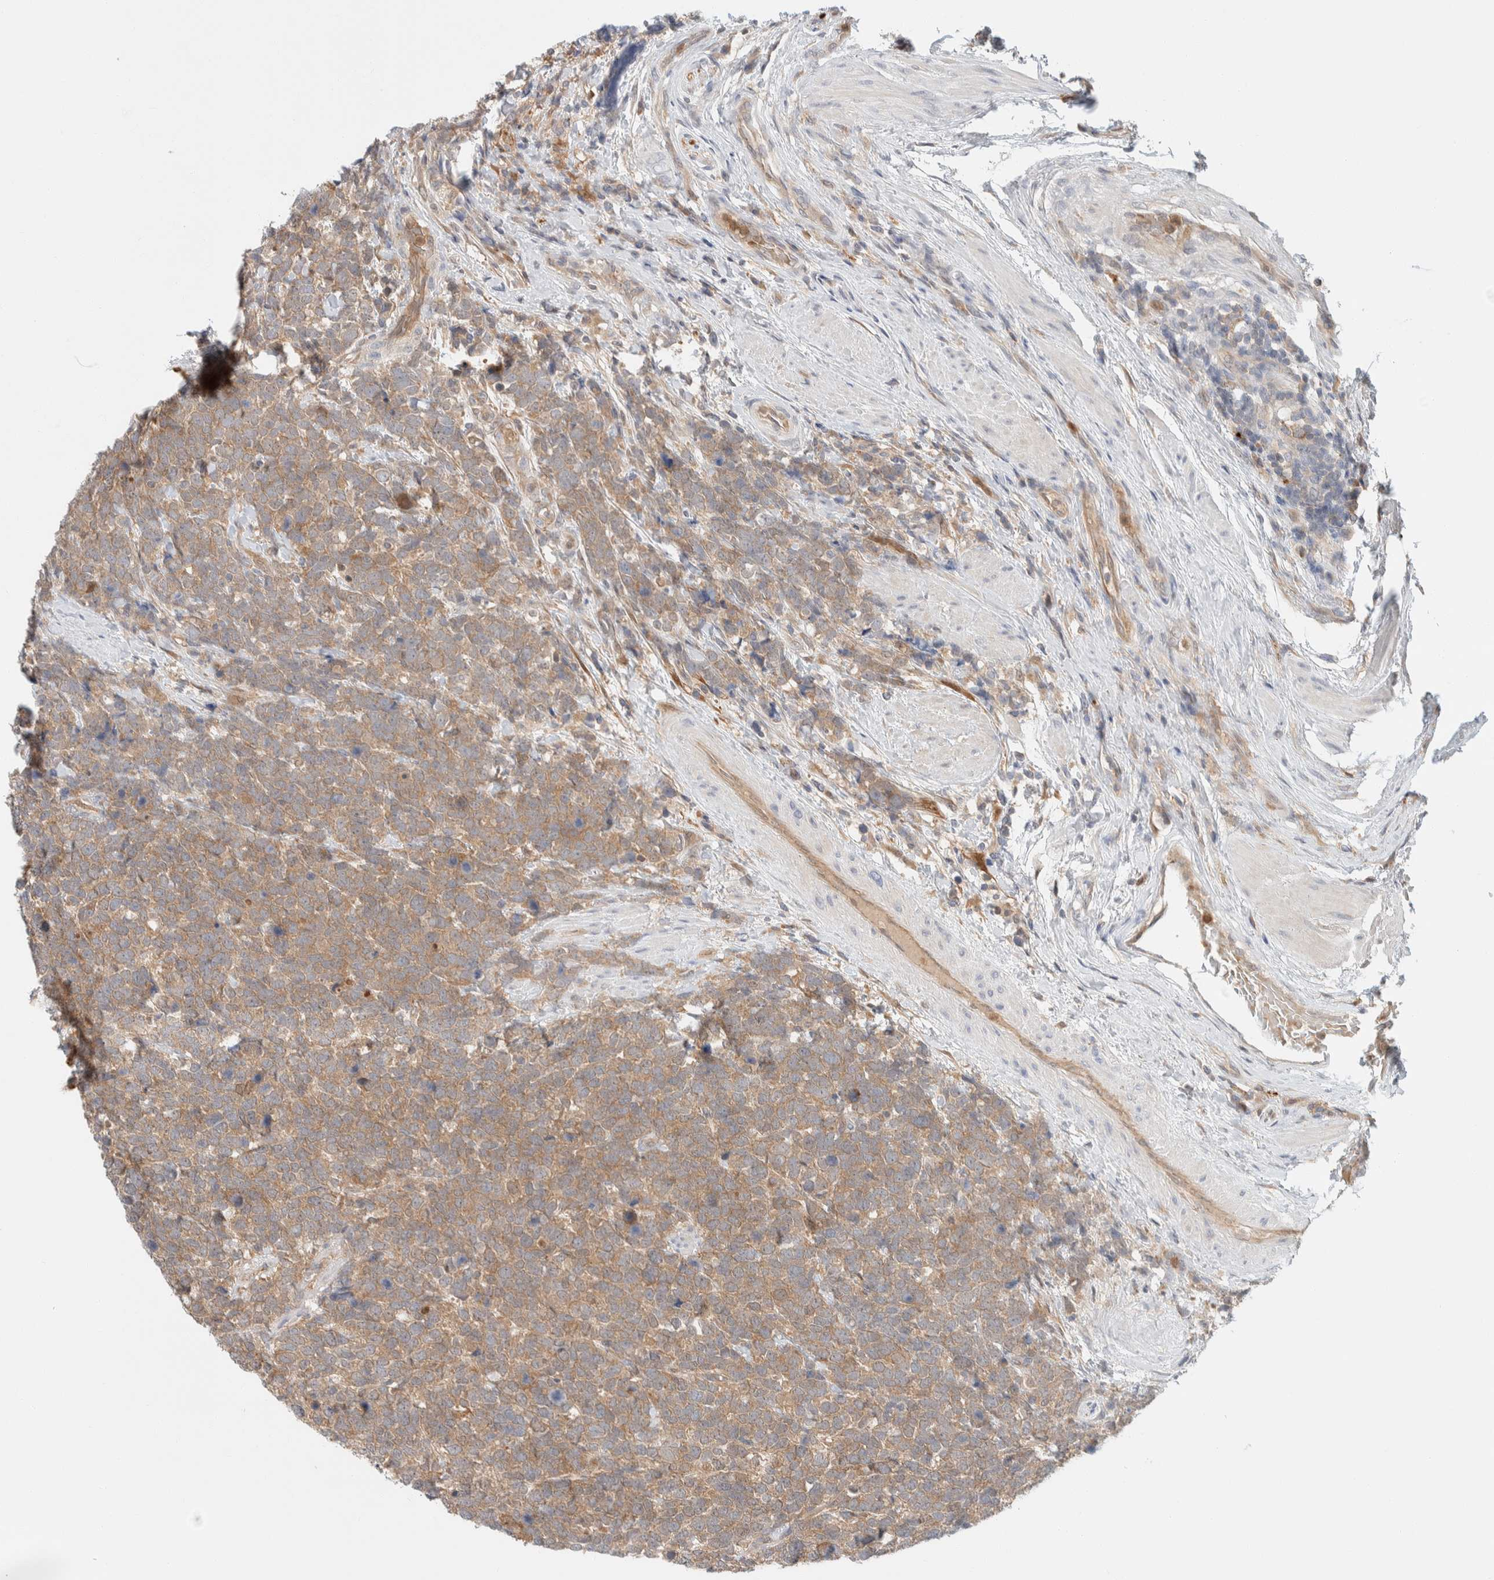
{"staining": {"intensity": "moderate", "quantity": ">75%", "location": "cytoplasmic/membranous"}, "tissue": "urothelial cancer", "cell_type": "Tumor cells", "image_type": "cancer", "snomed": [{"axis": "morphology", "description": "Urothelial carcinoma, High grade"}, {"axis": "topography", "description": "Urinary bladder"}], "caption": "Immunohistochemical staining of urothelial carcinoma (high-grade) shows medium levels of moderate cytoplasmic/membranous staining in about >75% of tumor cells.", "gene": "GCLM", "patient": {"sex": "female", "age": 82}}